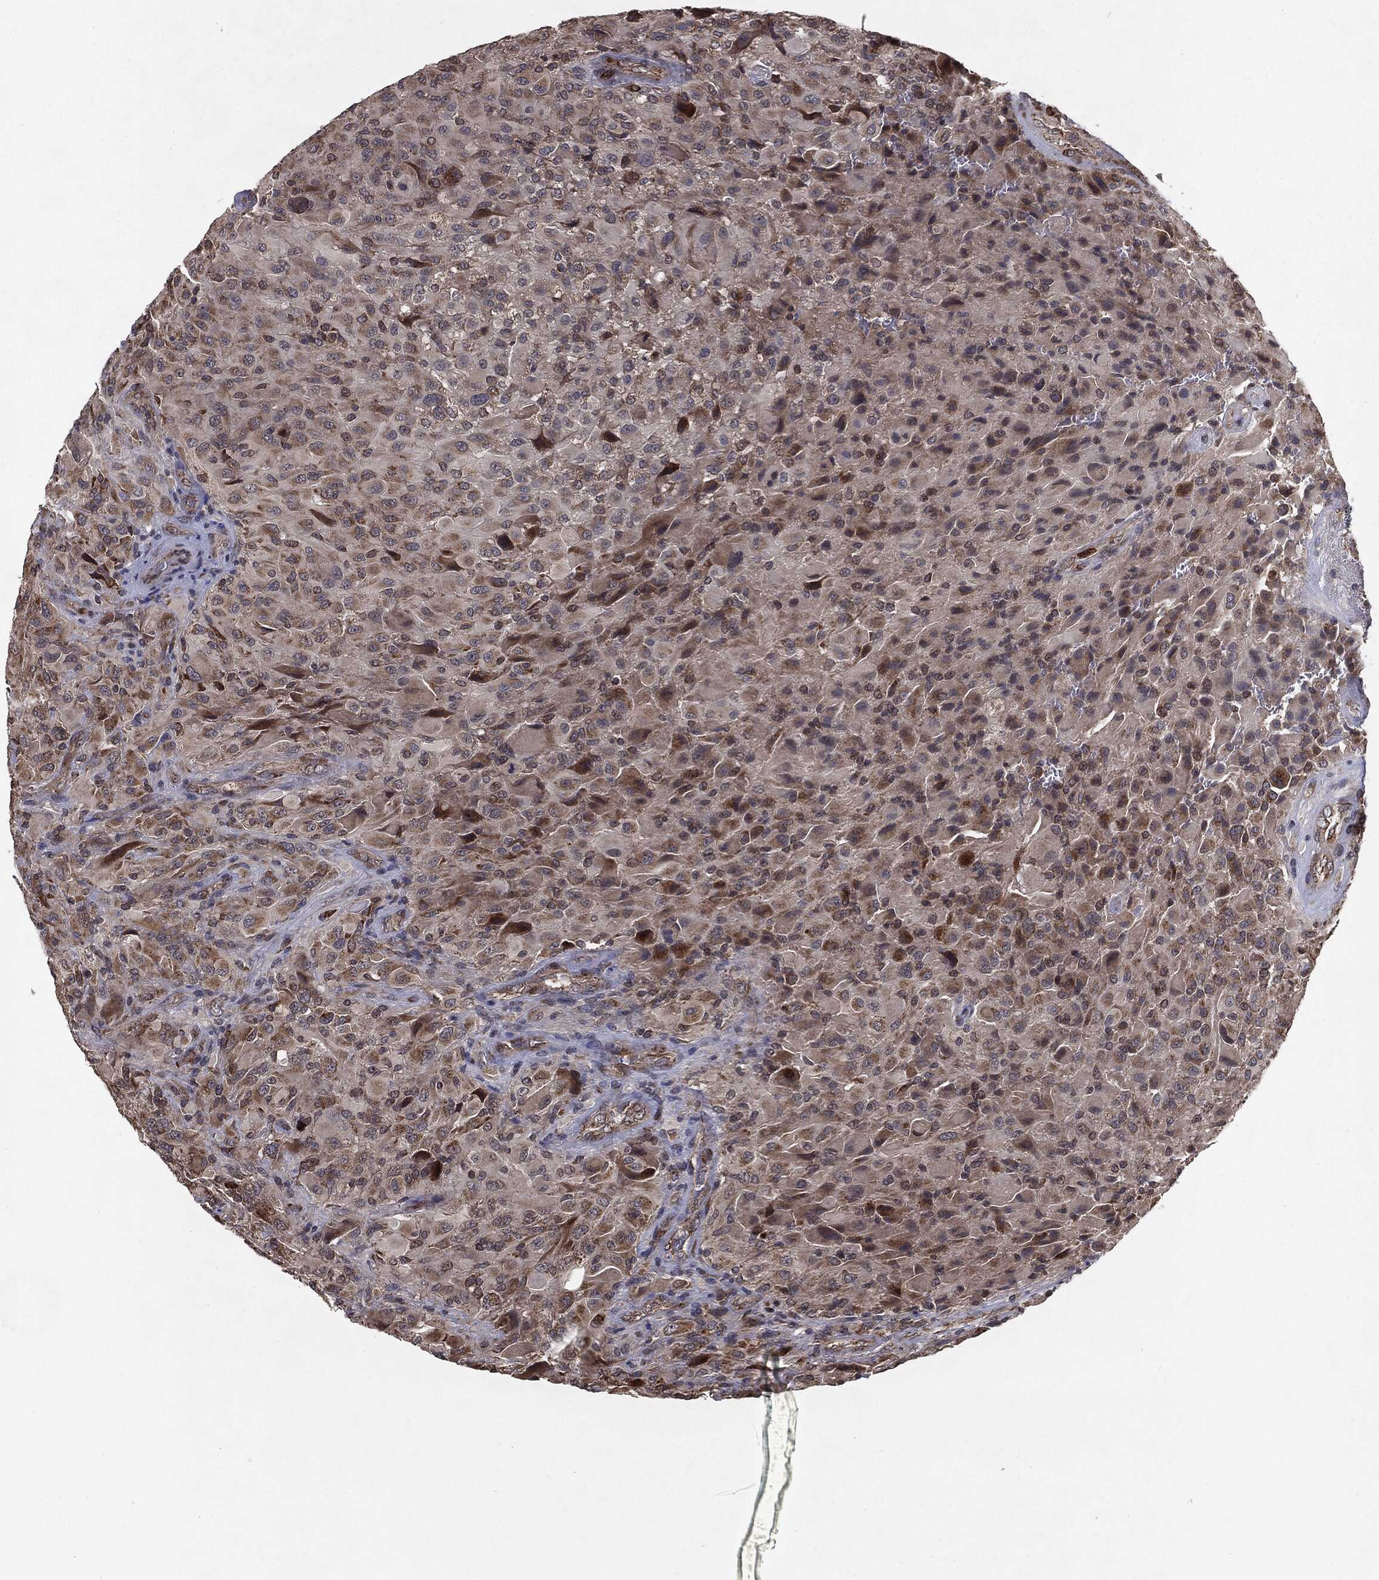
{"staining": {"intensity": "moderate", "quantity": "25%-75%", "location": "cytoplasmic/membranous"}, "tissue": "glioma", "cell_type": "Tumor cells", "image_type": "cancer", "snomed": [{"axis": "morphology", "description": "Glioma, malignant, High grade"}, {"axis": "topography", "description": "Cerebral cortex"}], "caption": "An image of human malignant glioma (high-grade) stained for a protein shows moderate cytoplasmic/membranous brown staining in tumor cells.", "gene": "HDAC5", "patient": {"sex": "male", "age": 35}}